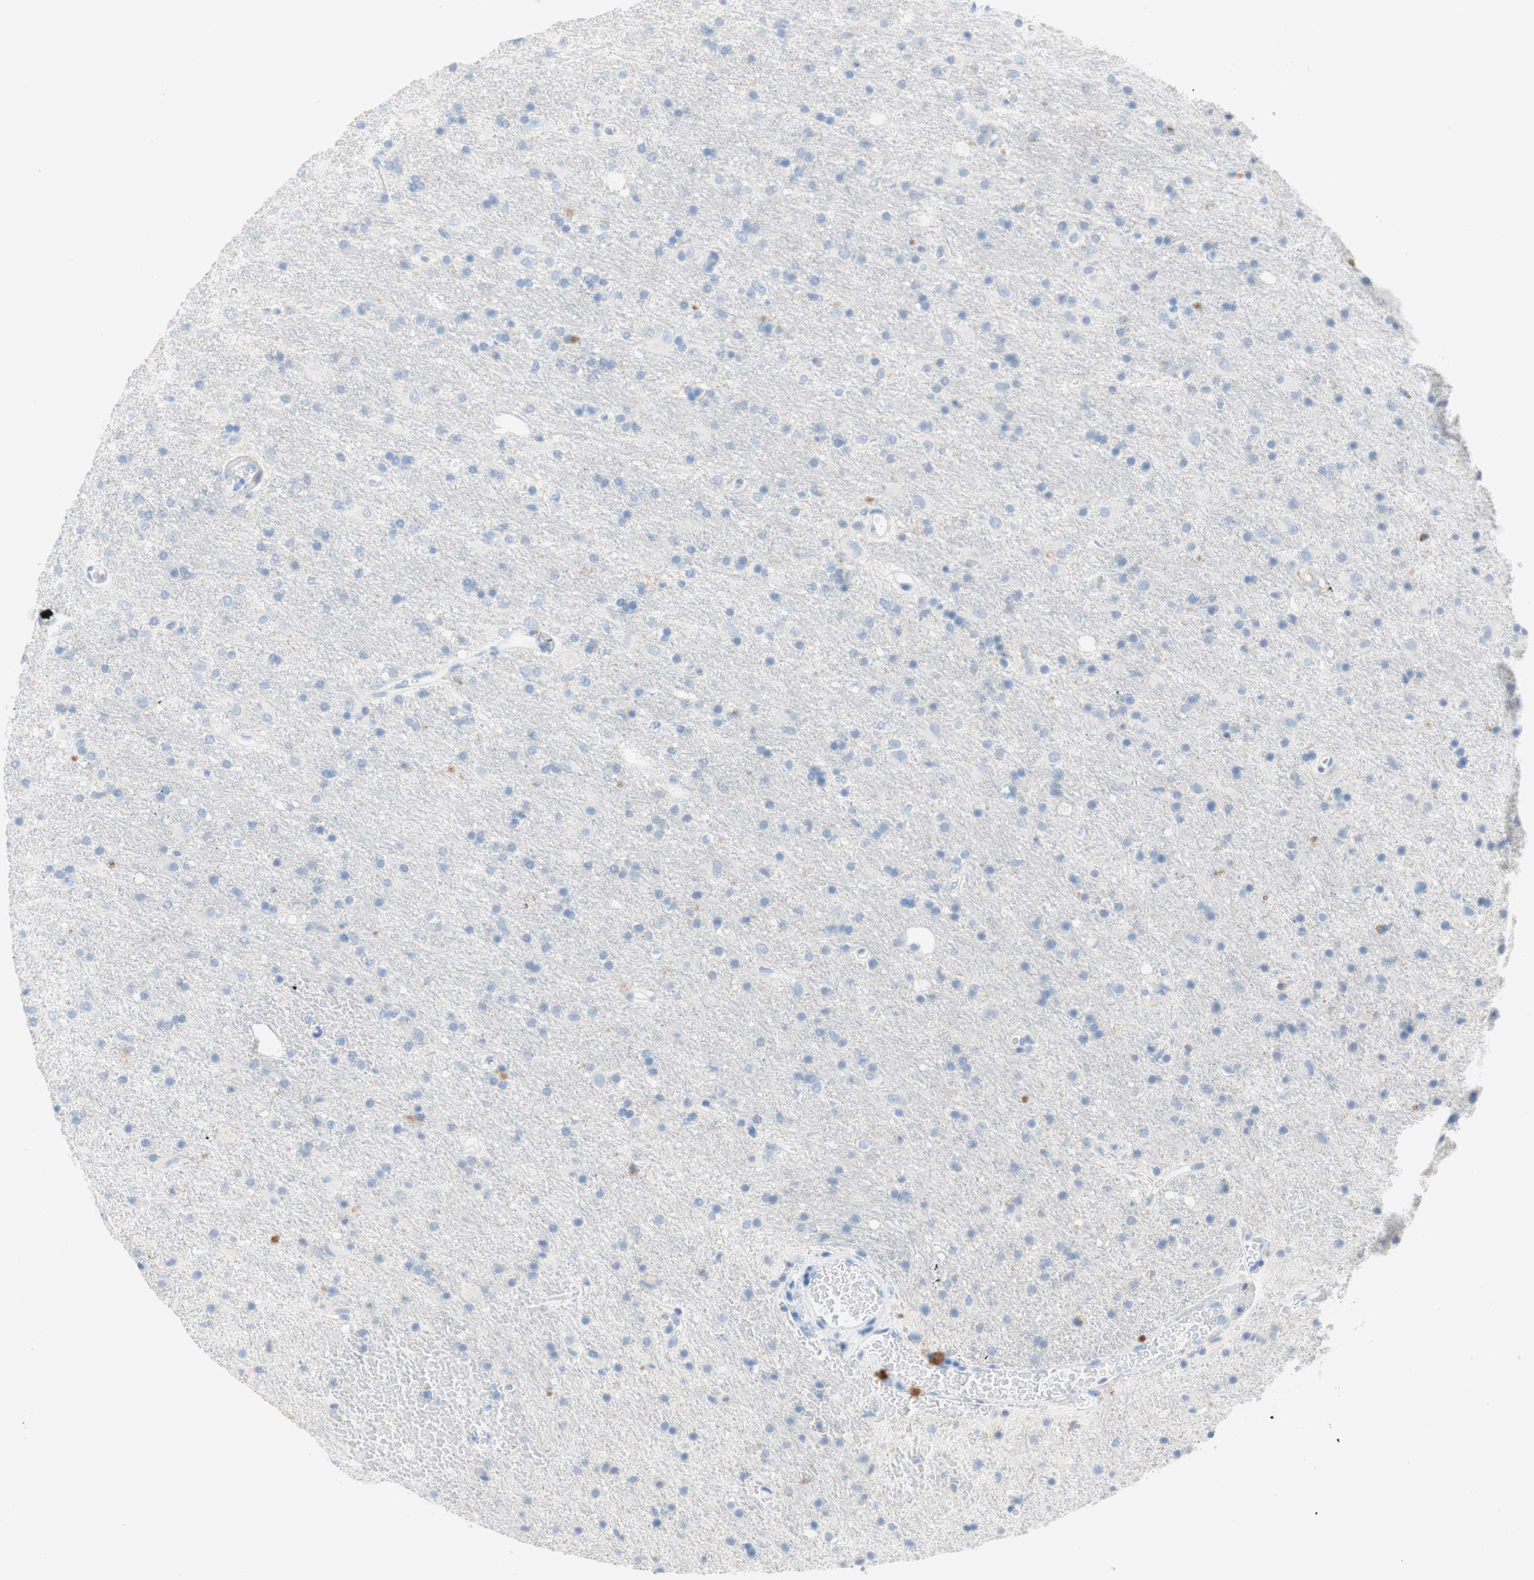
{"staining": {"intensity": "negative", "quantity": "none", "location": "none"}, "tissue": "glioma", "cell_type": "Tumor cells", "image_type": "cancer", "snomed": [{"axis": "morphology", "description": "Glioma, malignant, Low grade"}, {"axis": "topography", "description": "Brain"}], "caption": "Immunohistochemistry of human malignant low-grade glioma demonstrates no staining in tumor cells. The staining is performed using DAB (3,3'-diaminobenzidine) brown chromogen with nuclei counter-stained in using hematoxylin.", "gene": "POLR2J3", "patient": {"sex": "male", "age": 77}}